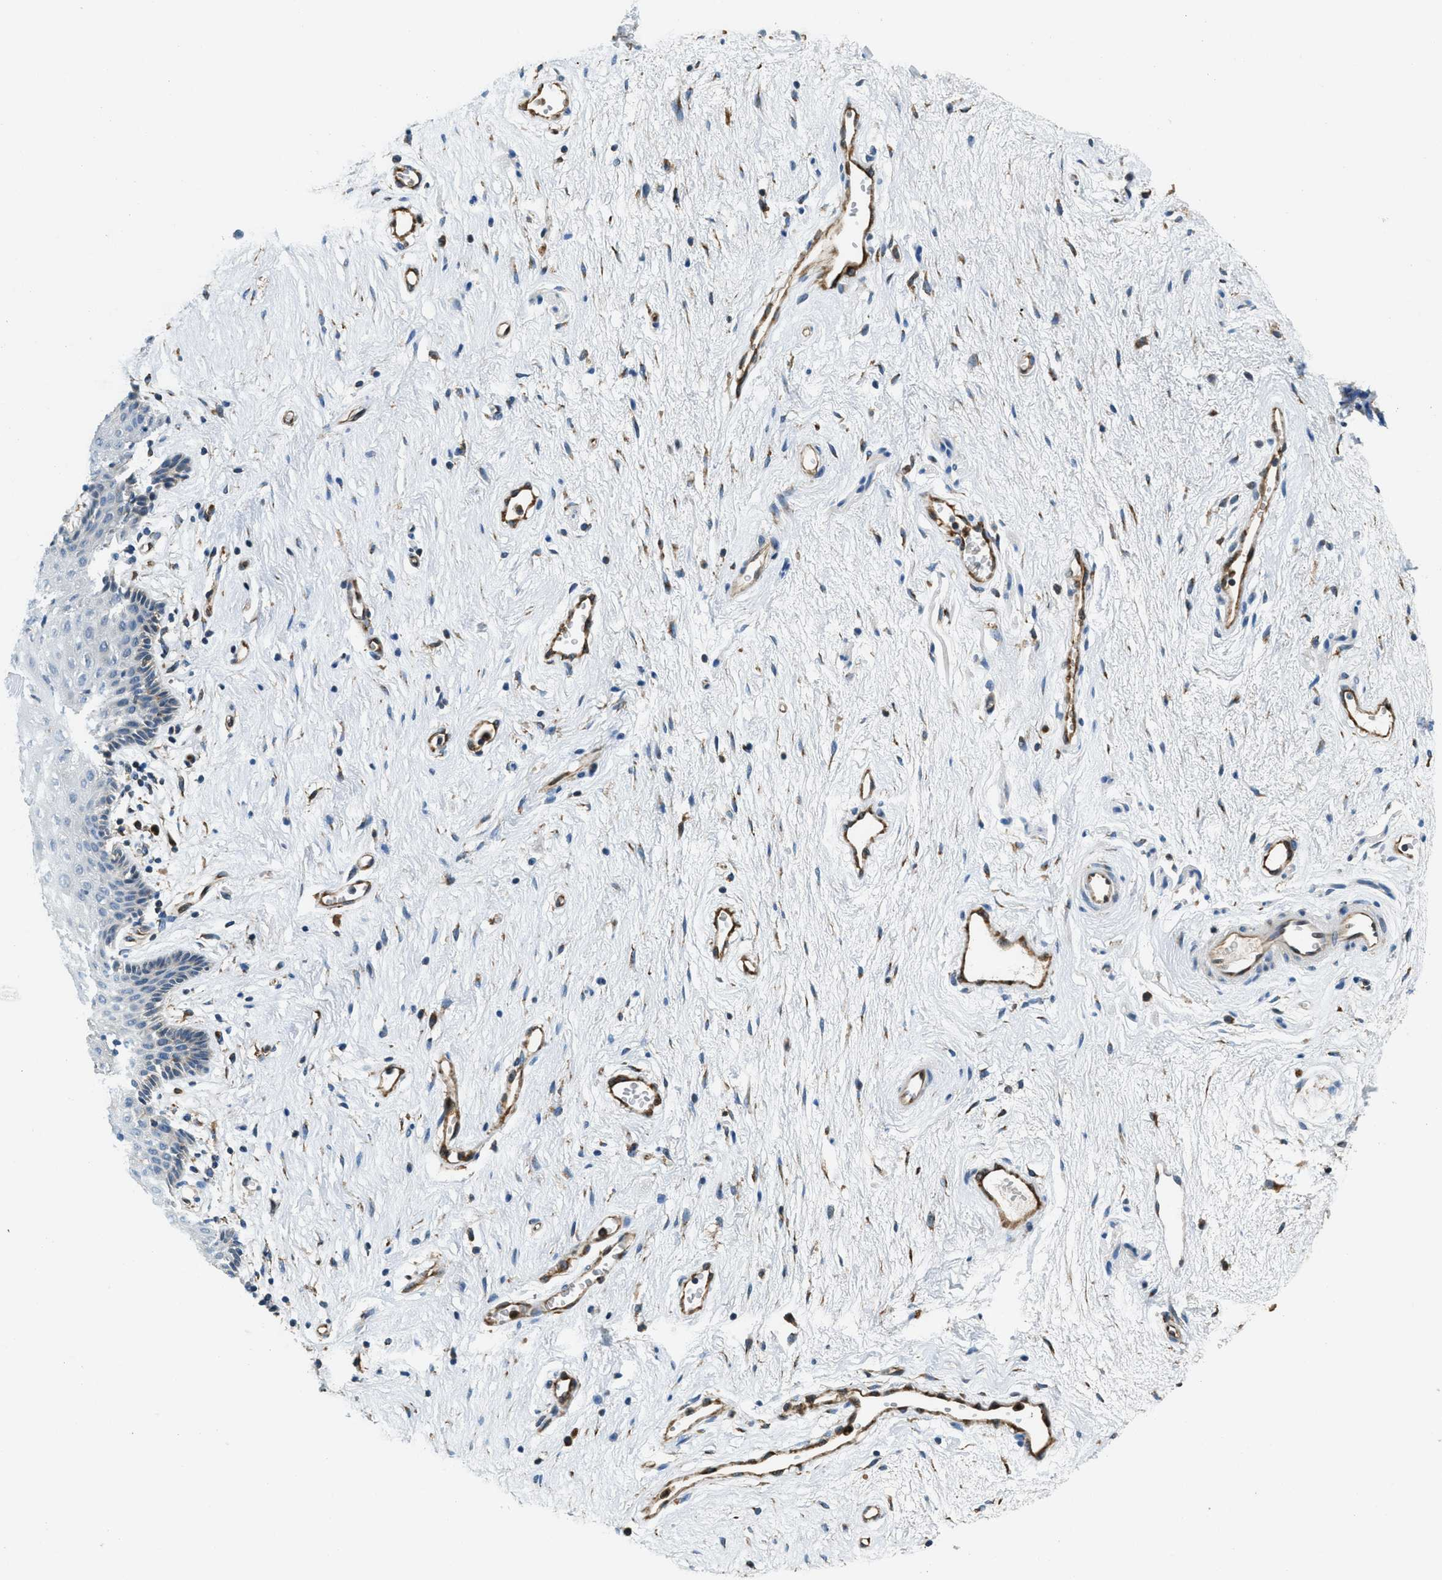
{"staining": {"intensity": "negative", "quantity": "none", "location": "none"}, "tissue": "vagina", "cell_type": "Squamous epithelial cells", "image_type": "normal", "snomed": [{"axis": "morphology", "description": "Normal tissue, NOS"}, {"axis": "topography", "description": "Vagina"}], "caption": "DAB (3,3'-diaminobenzidine) immunohistochemical staining of normal human vagina shows no significant expression in squamous epithelial cells. (Immunohistochemistry, brightfield microscopy, high magnification).", "gene": "GIMAP8", "patient": {"sex": "female", "age": 44}}